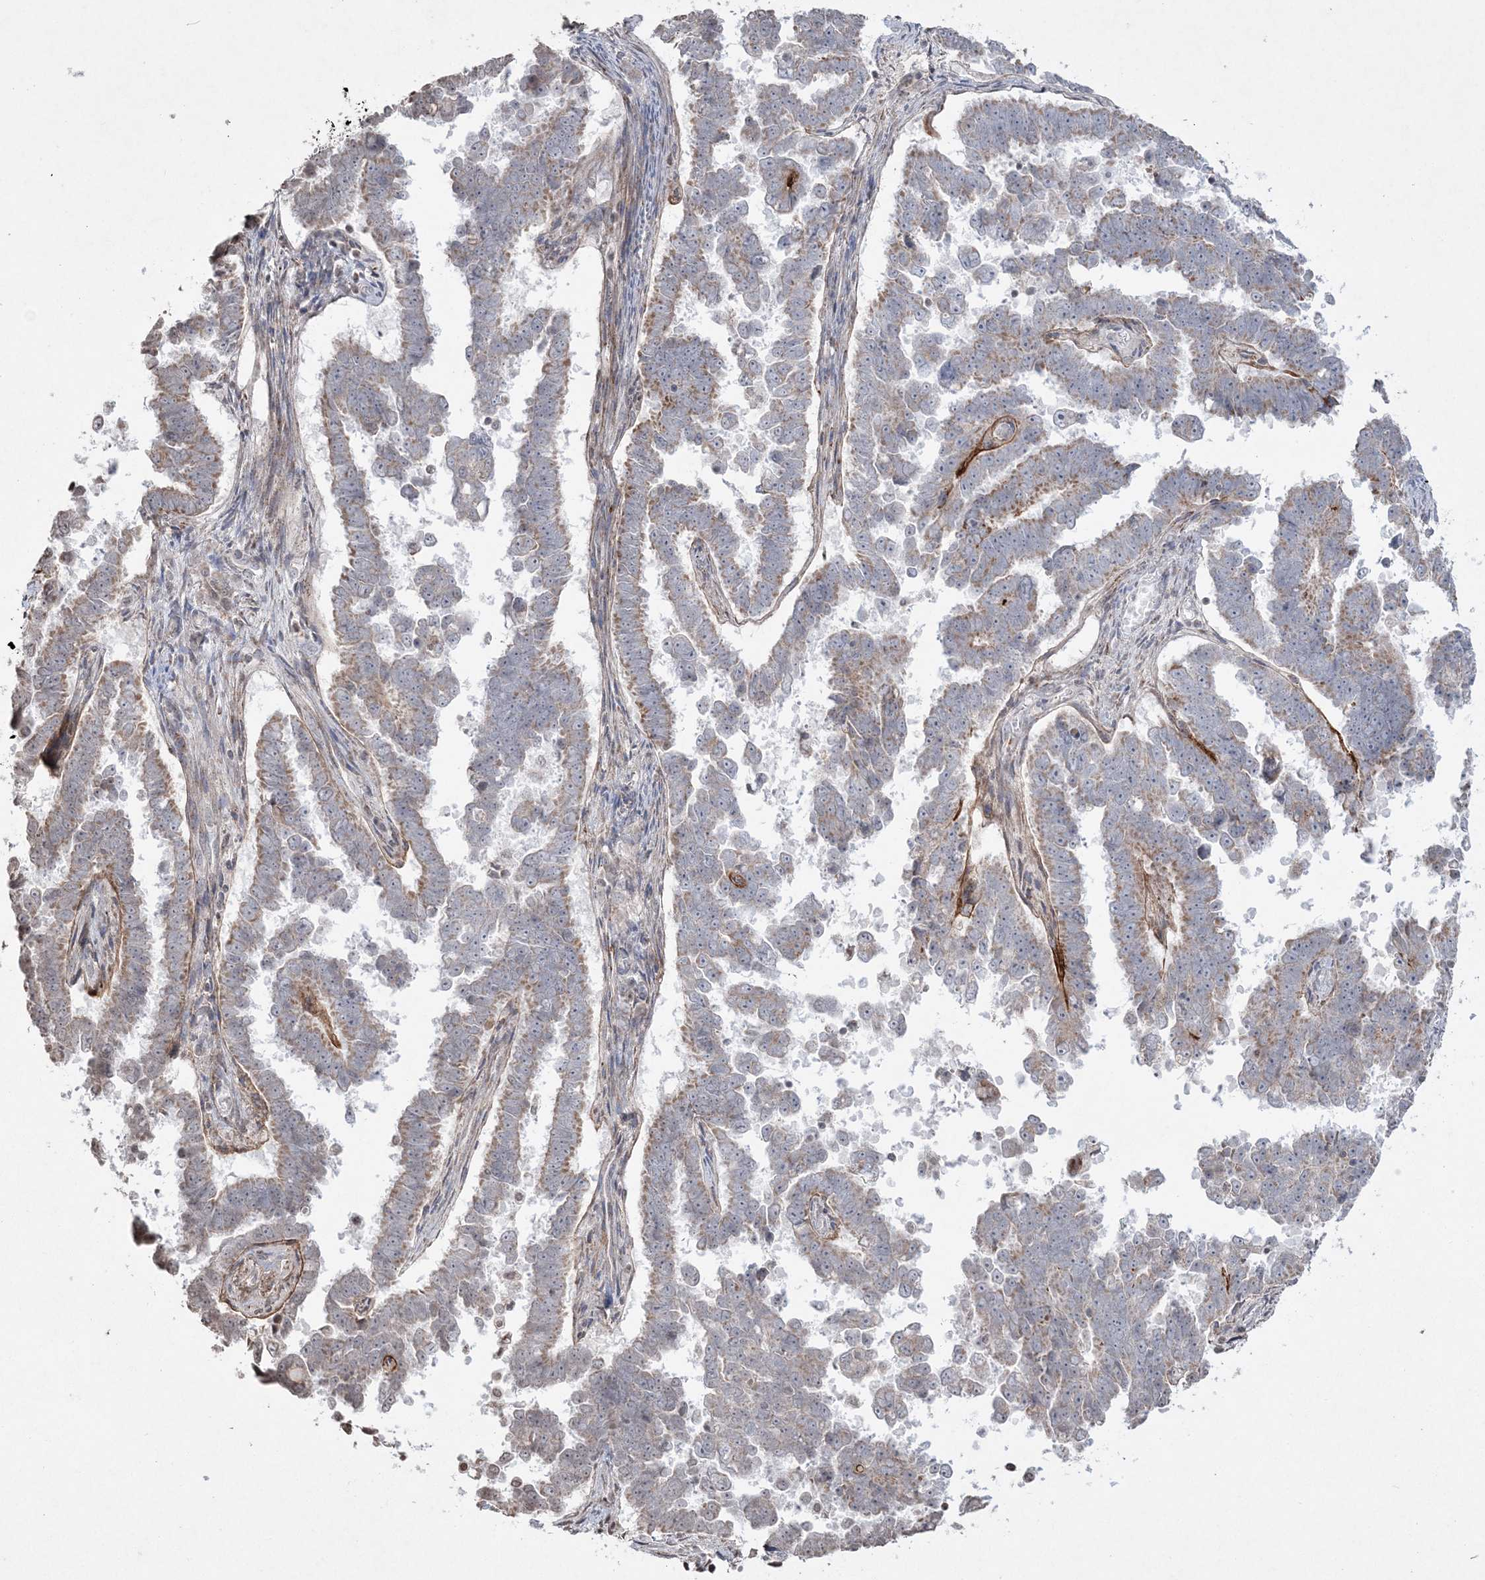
{"staining": {"intensity": "moderate", "quantity": "<25%", "location": "cytoplasmic/membranous"}, "tissue": "endometrial cancer", "cell_type": "Tumor cells", "image_type": "cancer", "snomed": [{"axis": "morphology", "description": "Adenocarcinoma, NOS"}, {"axis": "topography", "description": "Endometrium"}], "caption": "Immunohistochemistry (IHC) staining of endometrial adenocarcinoma, which exhibits low levels of moderate cytoplasmic/membranous staining in about <25% of tumor cells indicating moderate cytoplasmic/membranous protein staining. The staining was performed using DAB (3,3'-diaminobenzidine) (brown) for protein detection and nuclei were counterstained in hematoxylin (blue).", "gene": "TTC7A", "patient": {"sex": "female", "age": 75}}